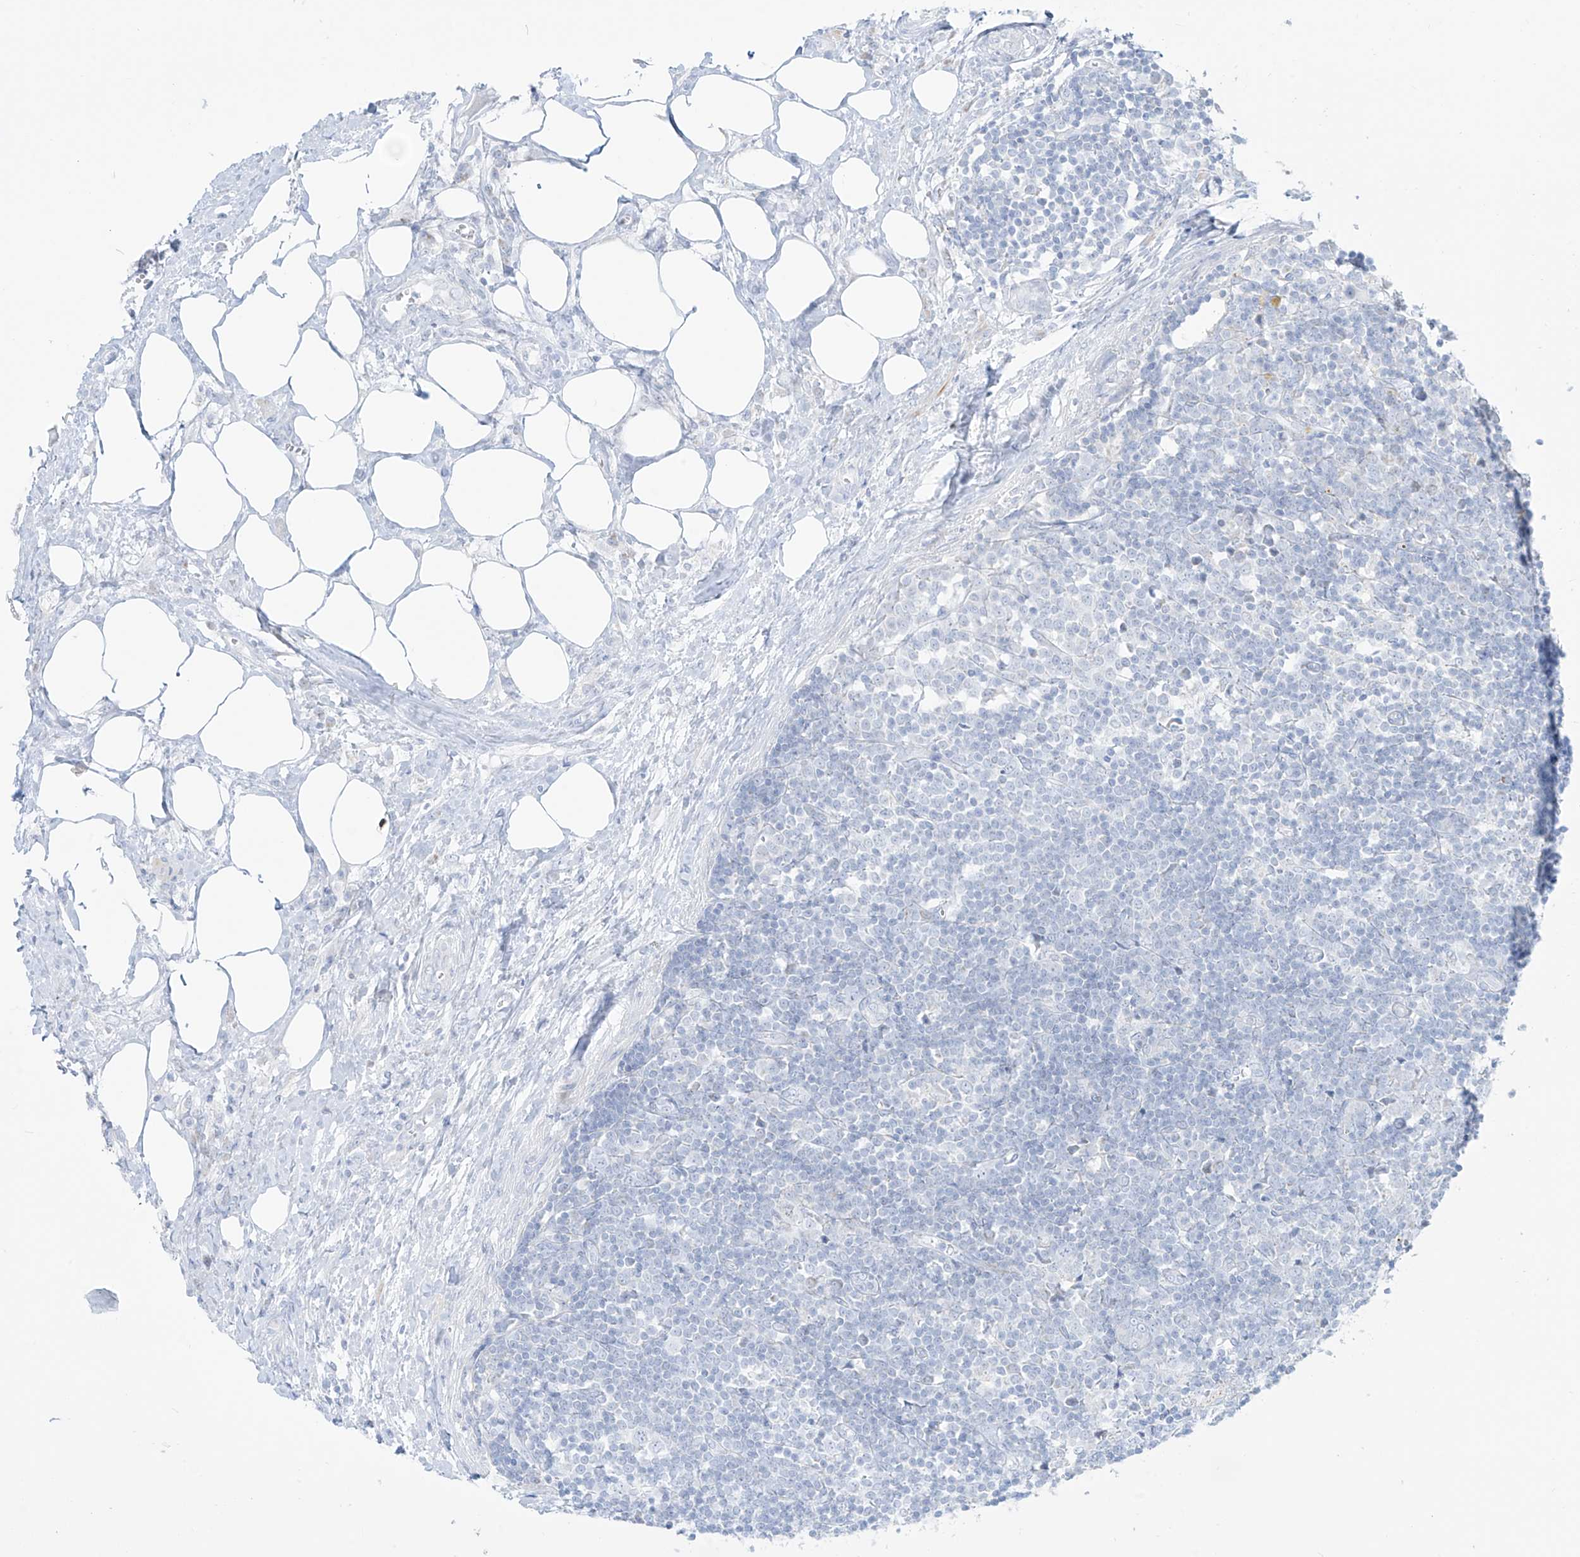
{"staining": {"intensity": "negative", "quantity": "none", "location": "none"}, "tissue": "lymph node", "cell_type": "Germinal center cells", "image_type": "normal", "snomed": [{"axis": "morphology", "description": "Normal tissue, NOS"}, {"axis": "morphology", "description": "Squamous cell carcinoma, metastatic, NOS"}, {"axis": "topography", "description": "Lymph node"}], "caption": "This is an IHC photomicrograph of normal human lymph node. There is no expression in germinal center cells.", "gene": "SLC26A3", "patient": {"sex": "male", "age": 73}}